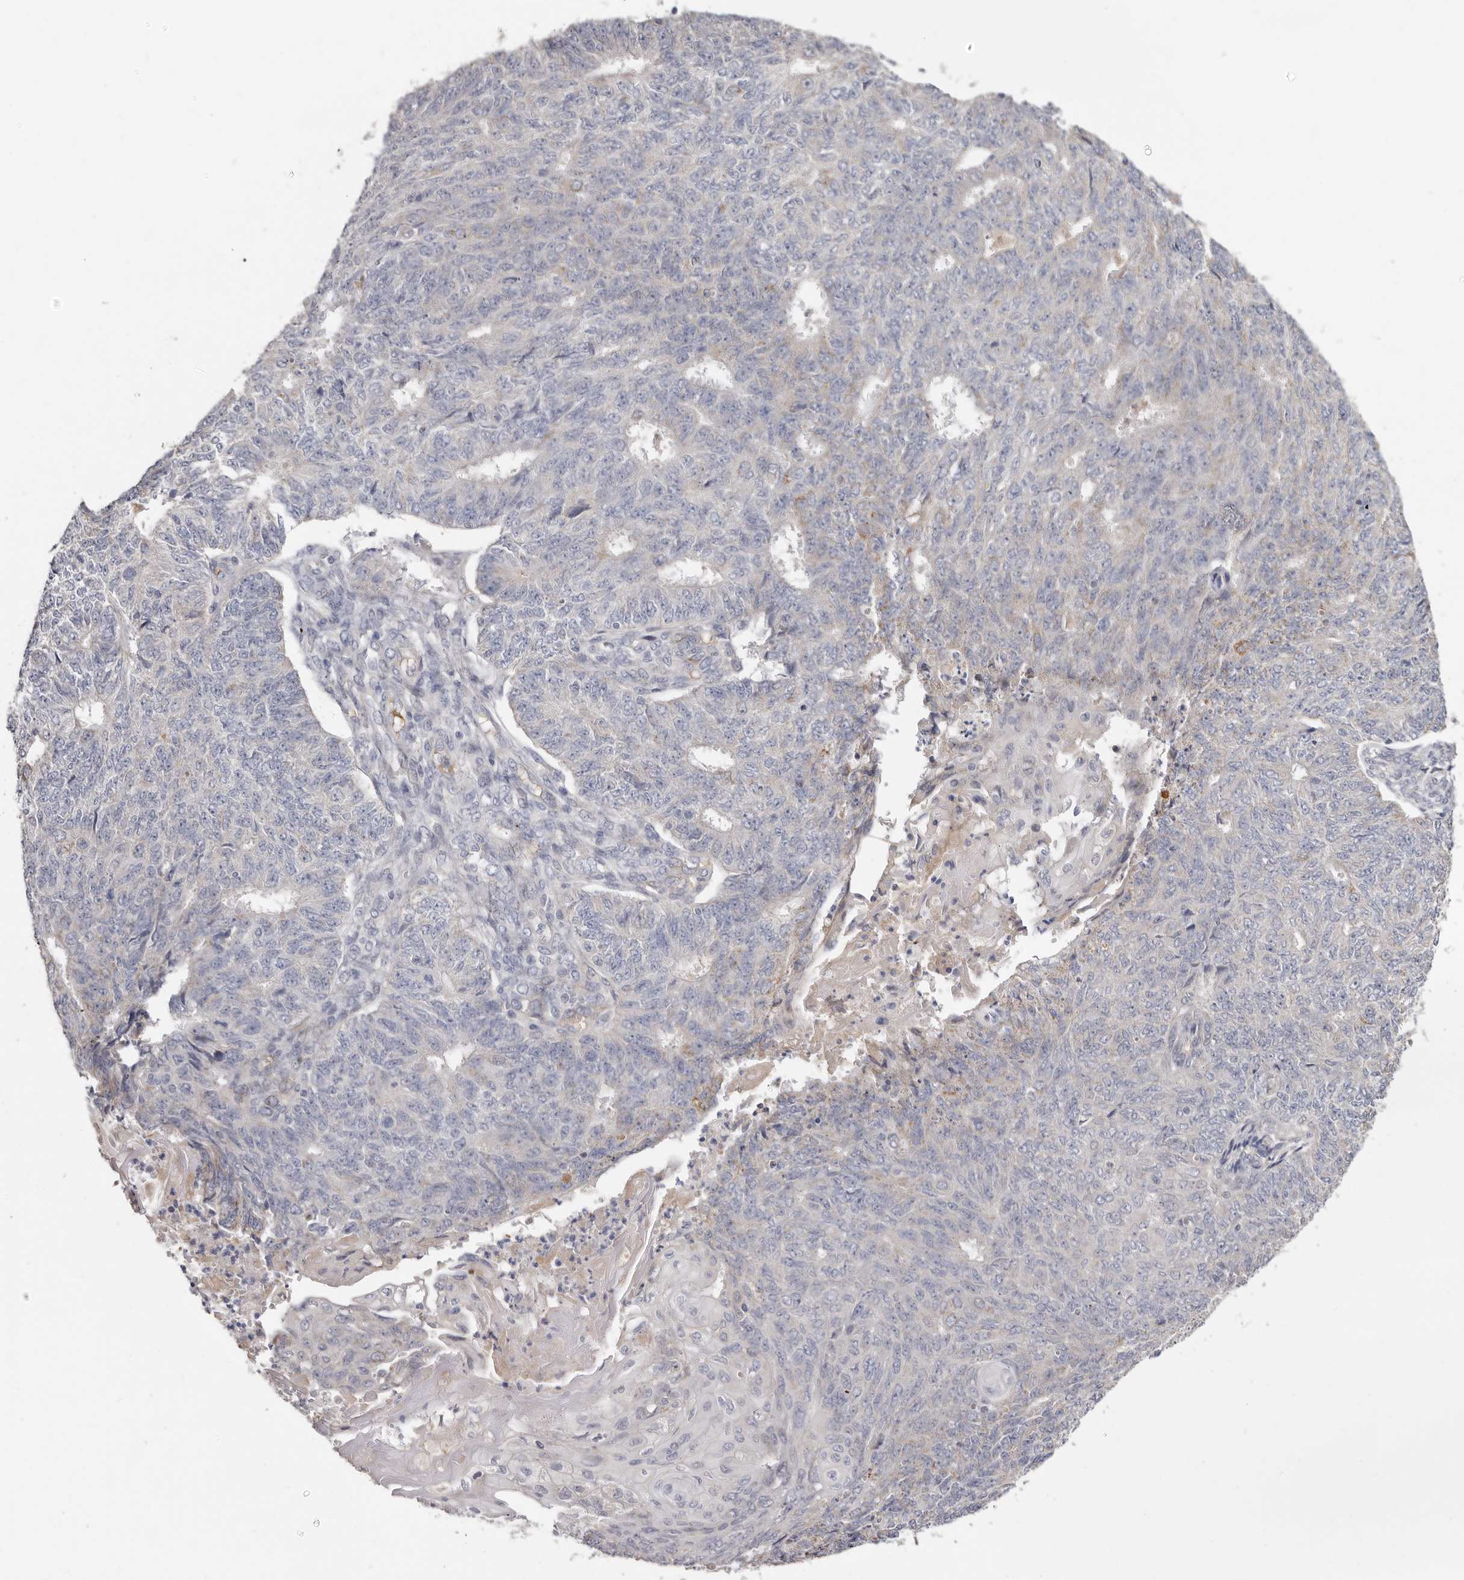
{"staining": {"intensity": "negative", "quantity": "none", "location": "none"}, "tissue": "endometrial cancer", "cell_type": "Tumor cells", "image_type": "cancer", "snomed": [{"axis": "morphology", "description": "Adenocarcinoma, NOS"}, {"axis": "topography", "description": "Endometrium"}], "caption": "Immunohistochemical staining of endometrial cancer (adenocarcinoma) shows no significant staining in tumor cells.", "gene": "SPTA1", "patient": {"sex": "female", "age": 32}}